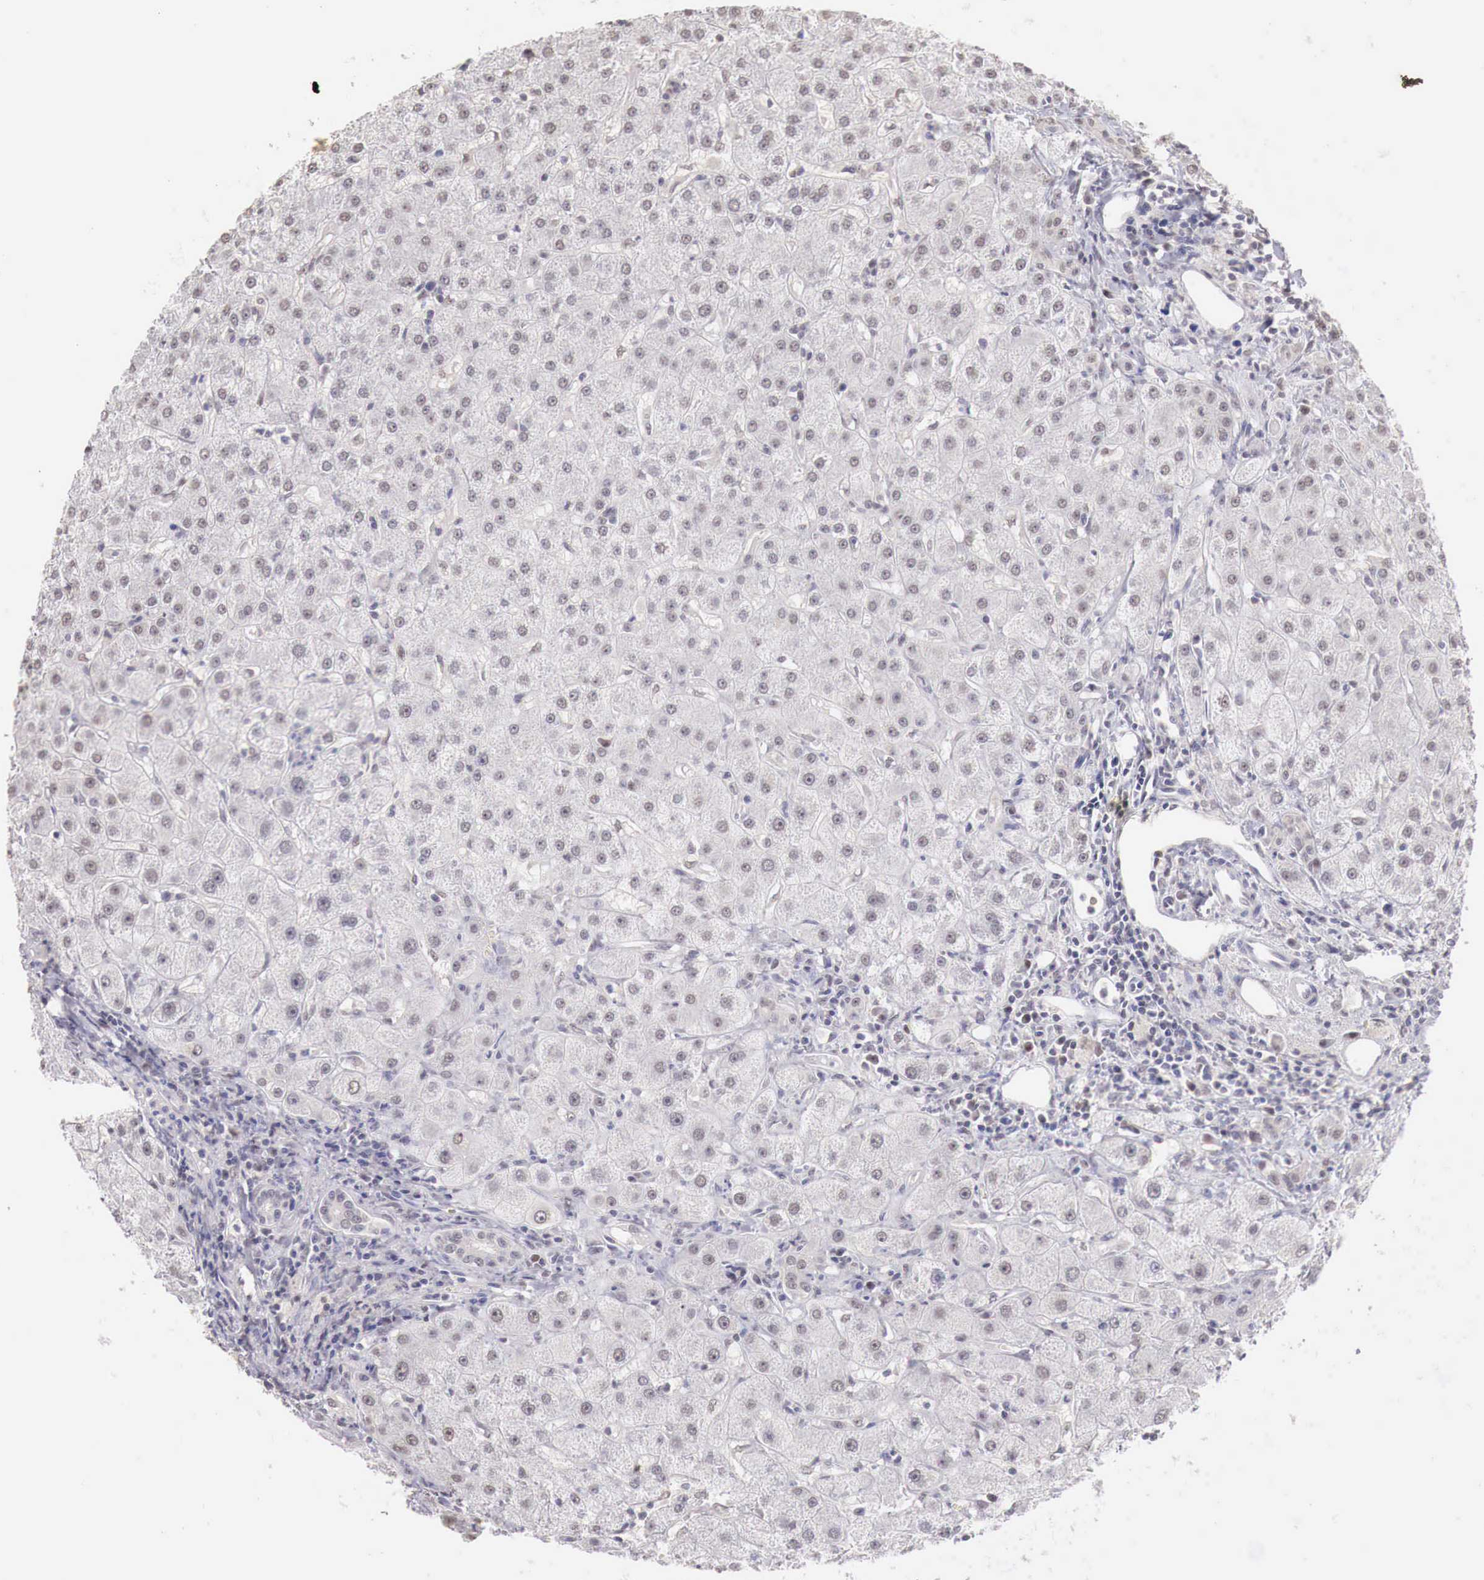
{"staining": {"intensity": "negative", "quantity": "none", "location": "none"}, "tissue": "liver", "cell_type": "Cholangiocytes", "image_type": "normal", "snomed": [{"axis": "morphology", "description": "Normal tissue, NOS"}, {"axis": "topography", "description": "Liver"}], "caption": "This micrograph is of normal liver stained with immunohistochemistry to label a protein in brown with the nuclei are counter-stained blue. There is no positivity in cholangiocytes. (Immunohistochemistry, brightfield microscopy, high magnification).", "gene": "UBA1", "patient": {"sex": "female", "age": 79}}